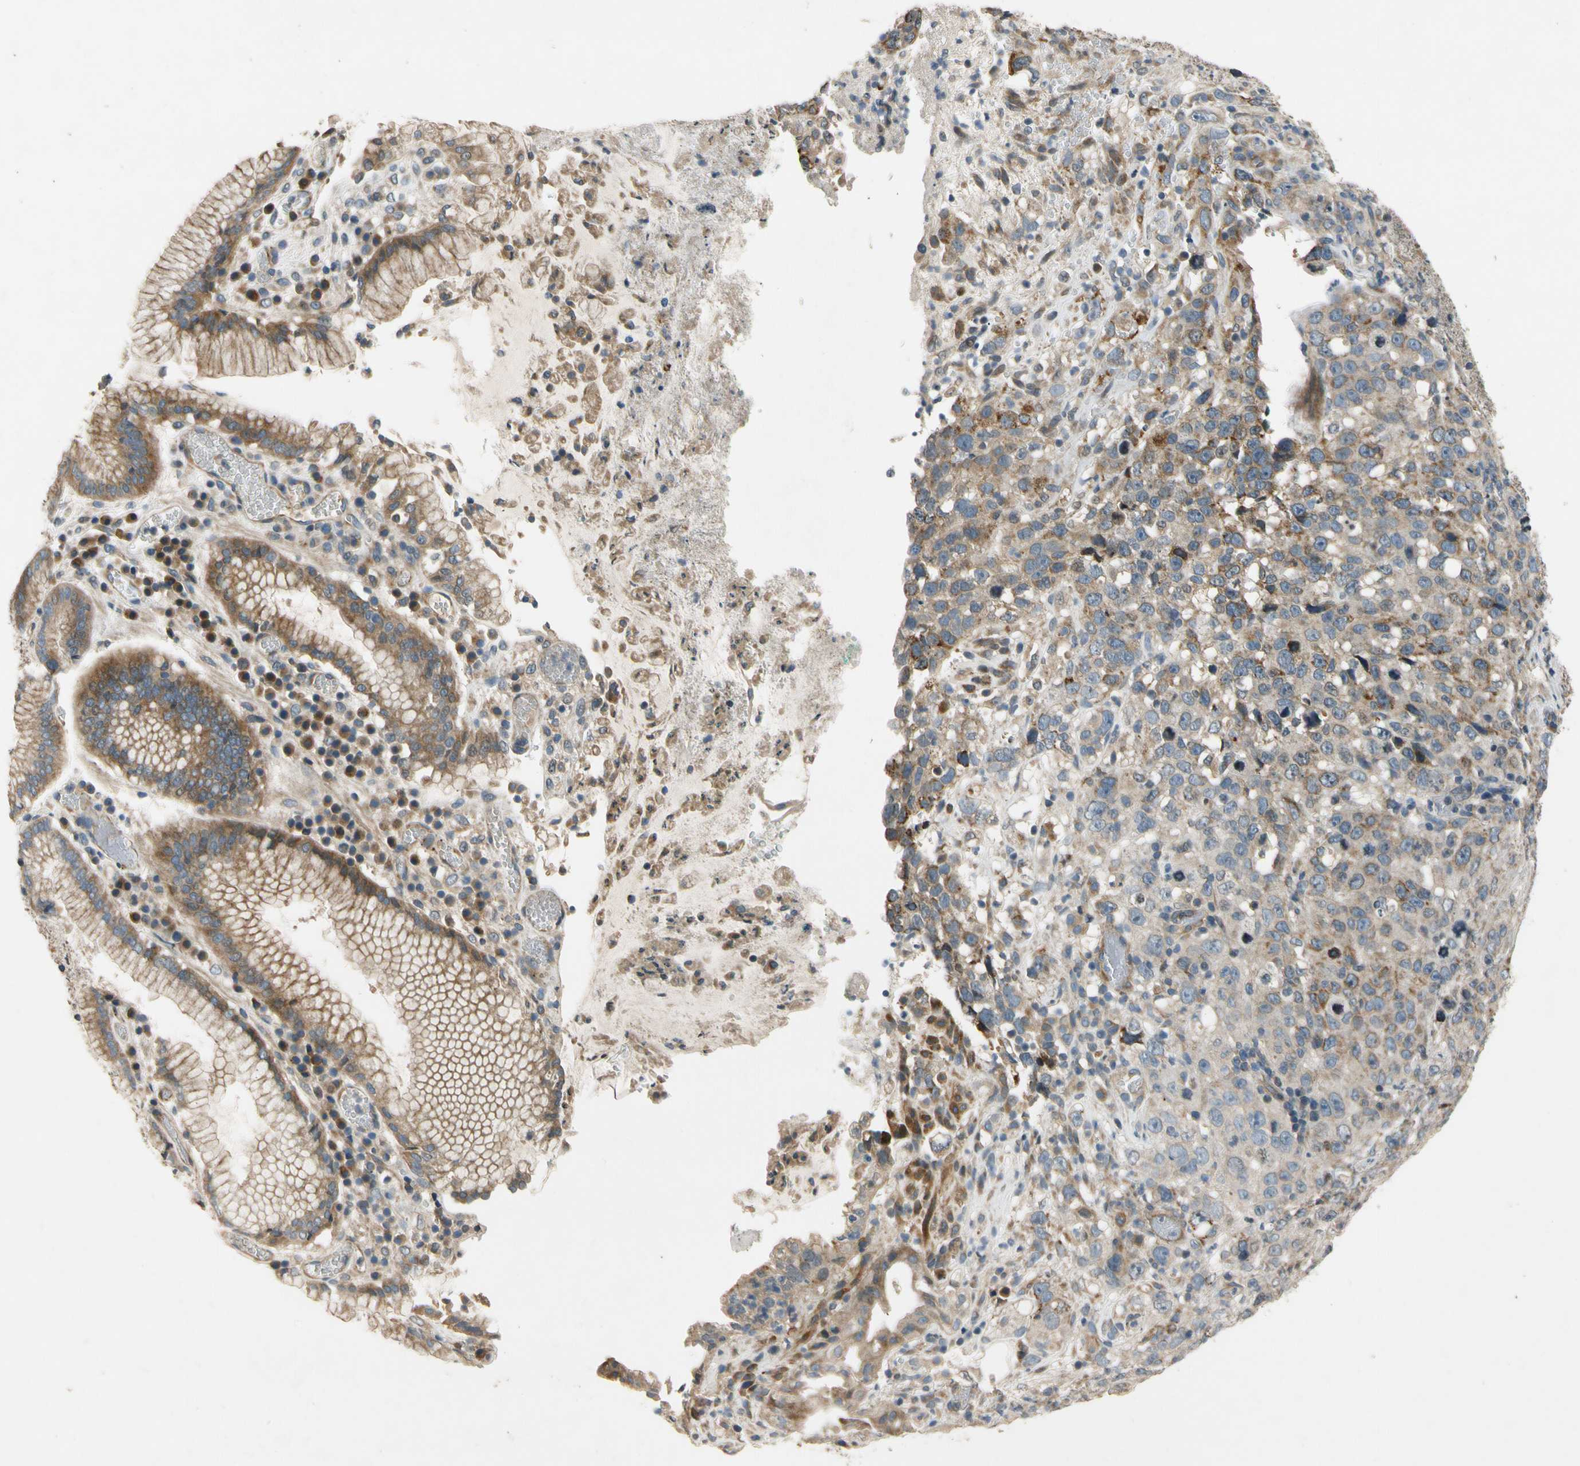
{"staining": {"intensity": "weak", "quantity": ">75%", "location": "cytoplasmic/membranous"}, "tissue": "stomach cancer", "cell_type": "Tumor cells", "image_type": "cancer", "snomed": [{"axis": "morphology", "description": "Normal tissue, NOS"}, {"axis": "morphology", "description": "Adenocarcinoma, NOS"}, {"axis": "topography", "description": "Stomach"}], "caption": "A low amount of weak cytoplasmic/membranous expression is present in approximately >75% of tumor cells in stomach cancer tissue. The staining was performed using DAB (3,3'-diaminobenzidine) to visualize the protein expression in brown, while the nuclei were stained in blue with hematoxylin (Magnification: 20x).", "gene": "ALKBH3", "patient": {"sex": "male", "age": 48}}